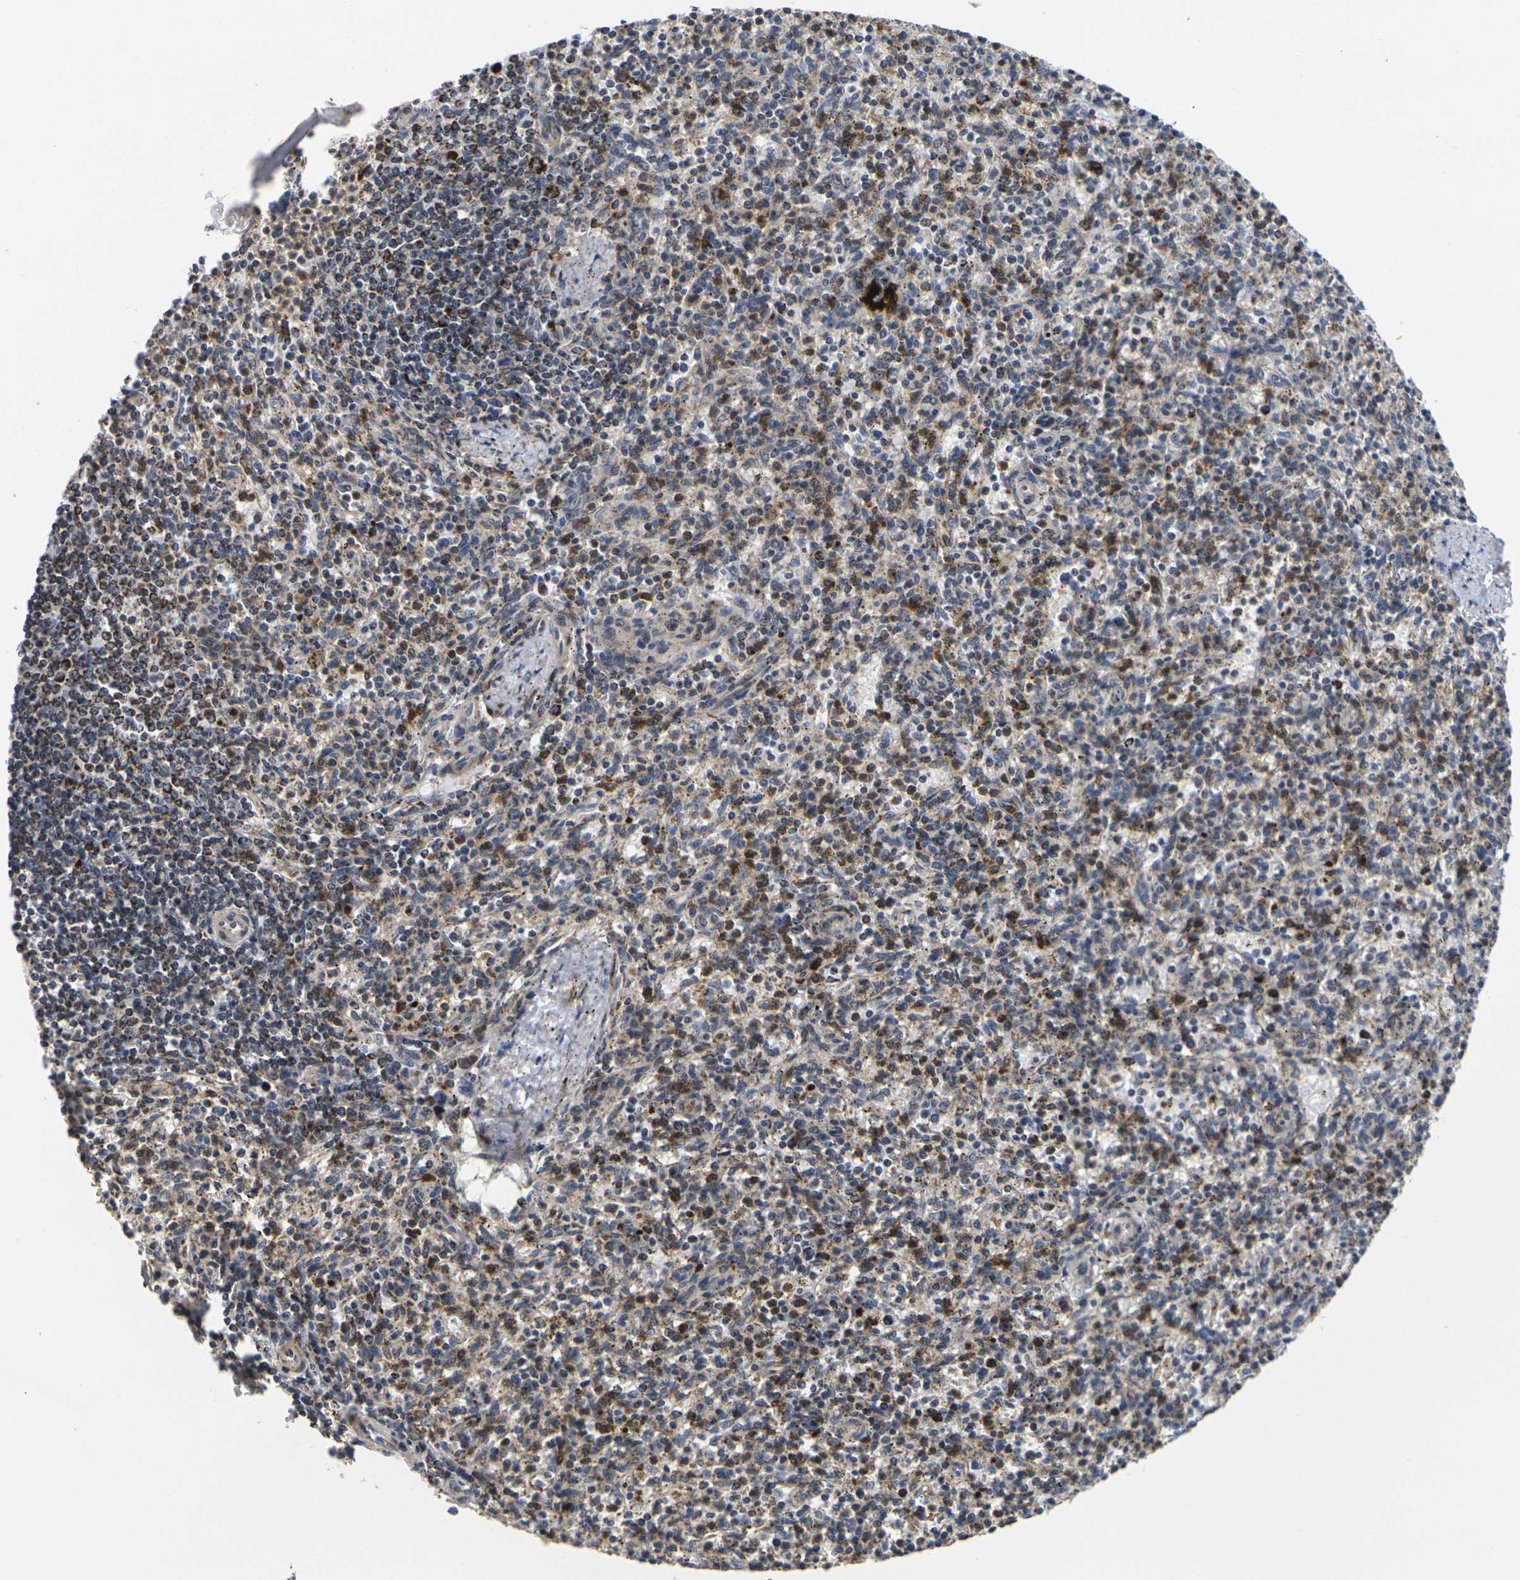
{"staining": {"intensity": "strong", "quantity": "25%-75%", "location": "cytoplasmic/membranous"}, "tissue": "spleen", "cell_type": "Cells in red pulp", "image_type": "normal", "snomed": [{"axis": "morphology", "description": "Normal tissue, NOS"}, {"axis": "topography", "description": "Spleen"}], "caption": "The image demonstrates staining of unremarkable spleen, revealing strong cytoplasmic/membranous protein positivity (brown color) within cells in red pulp.", "gene": "P2RY11", "patient": {"sex": "male", "age": 72}}